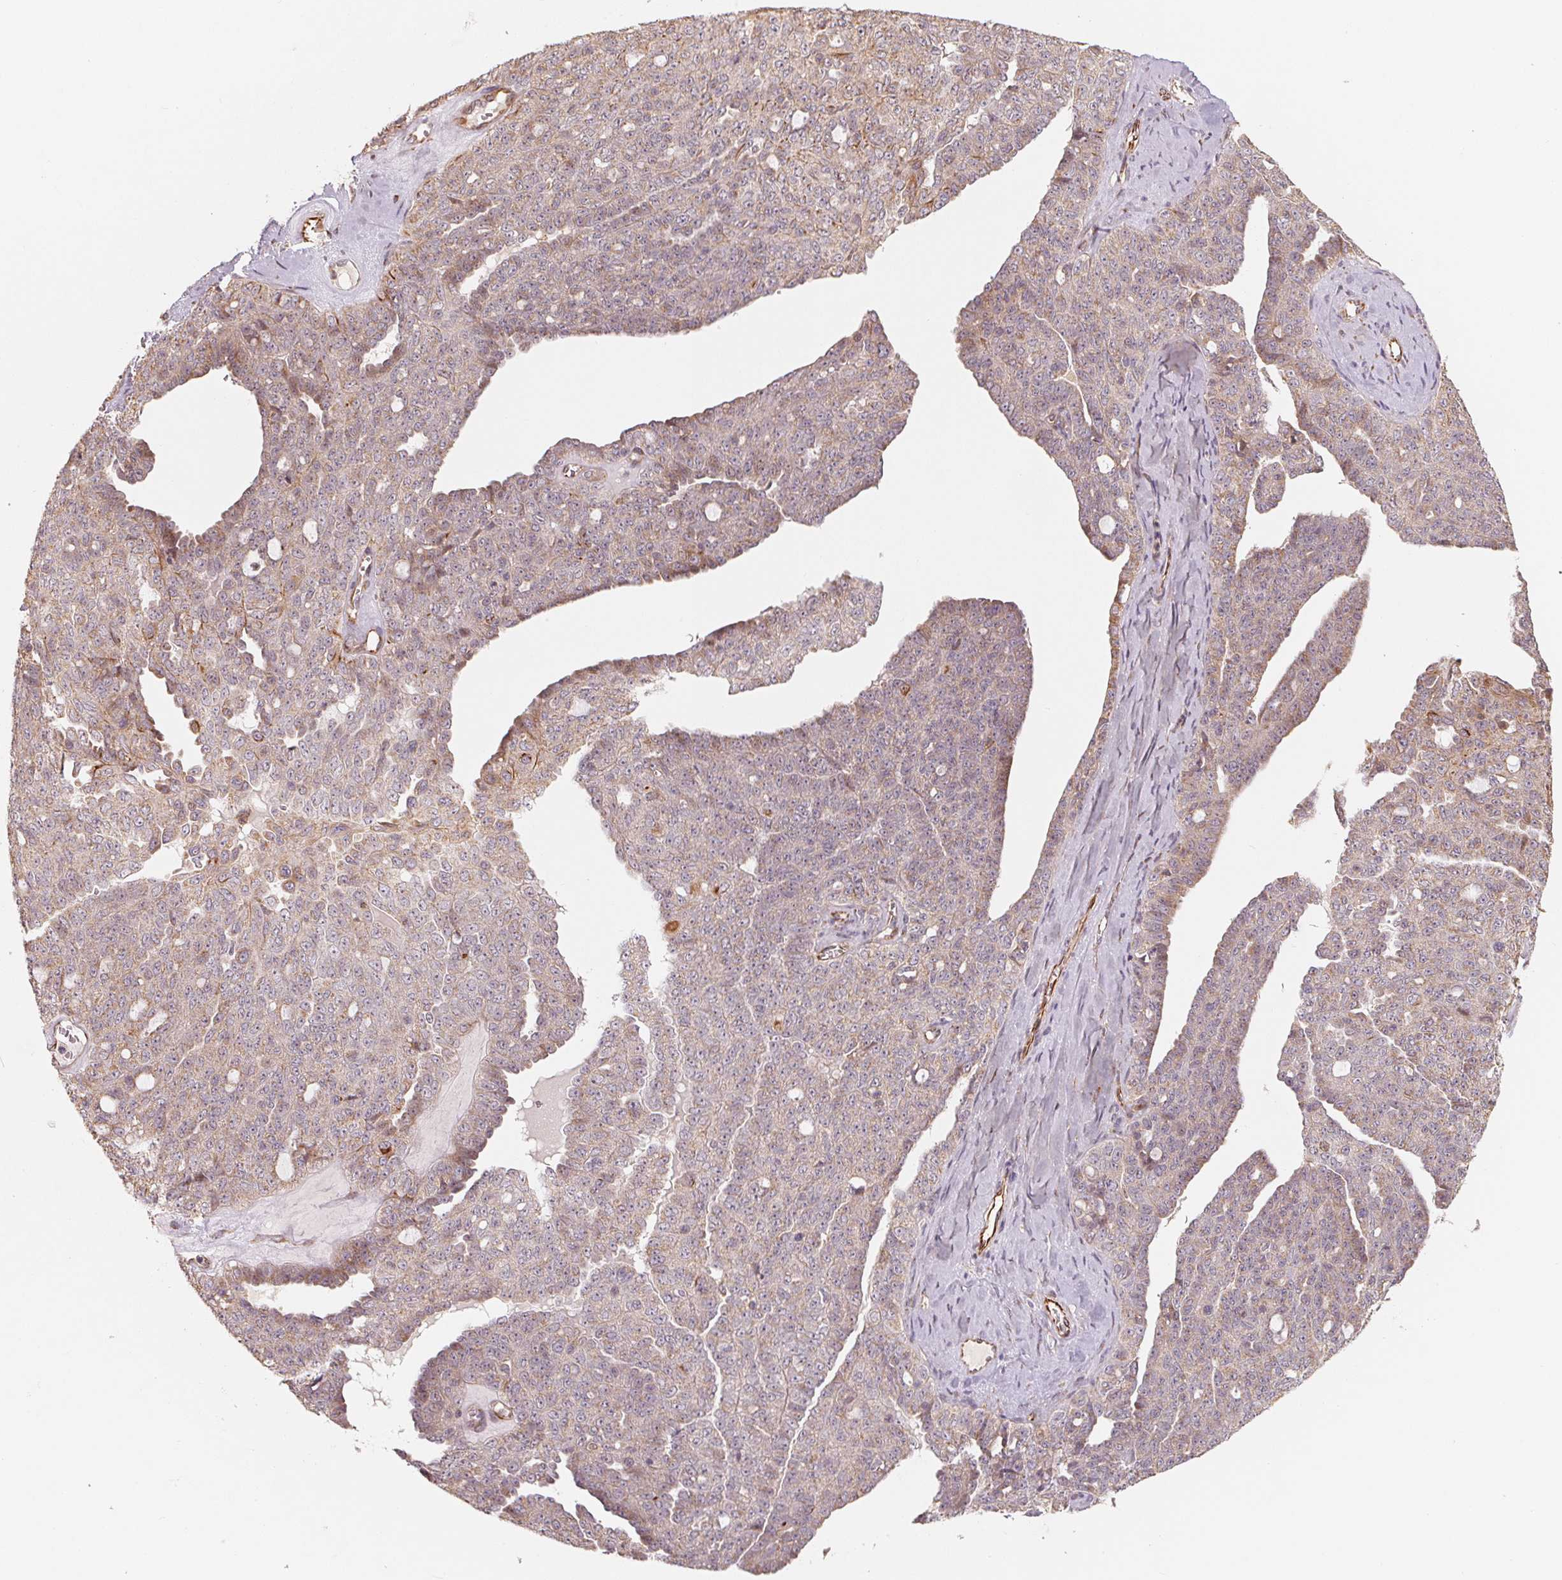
{"staining": {"intensity": "weak", "quantity": "25%-75%", "location": "cytoplasmic/membranous"}, "tissue": "ovarian cancer", "cell_type": "Tumor cells", "image_type": "cancer", "snomed": [{"axis": "morphology", "description": "Cystadenocarcinoma, serous, NOS"}, {"axis": "topography", "description": "Ovary"}], "caption": "A micrograph of human ovarian serous cystadenocarcinoma stained for a protein demonstrates weak cytoplasmic/membranous brown staining in tumor cells.", "gene": "TSPAN12", "patient": {"sex": "female", "age": 71}}